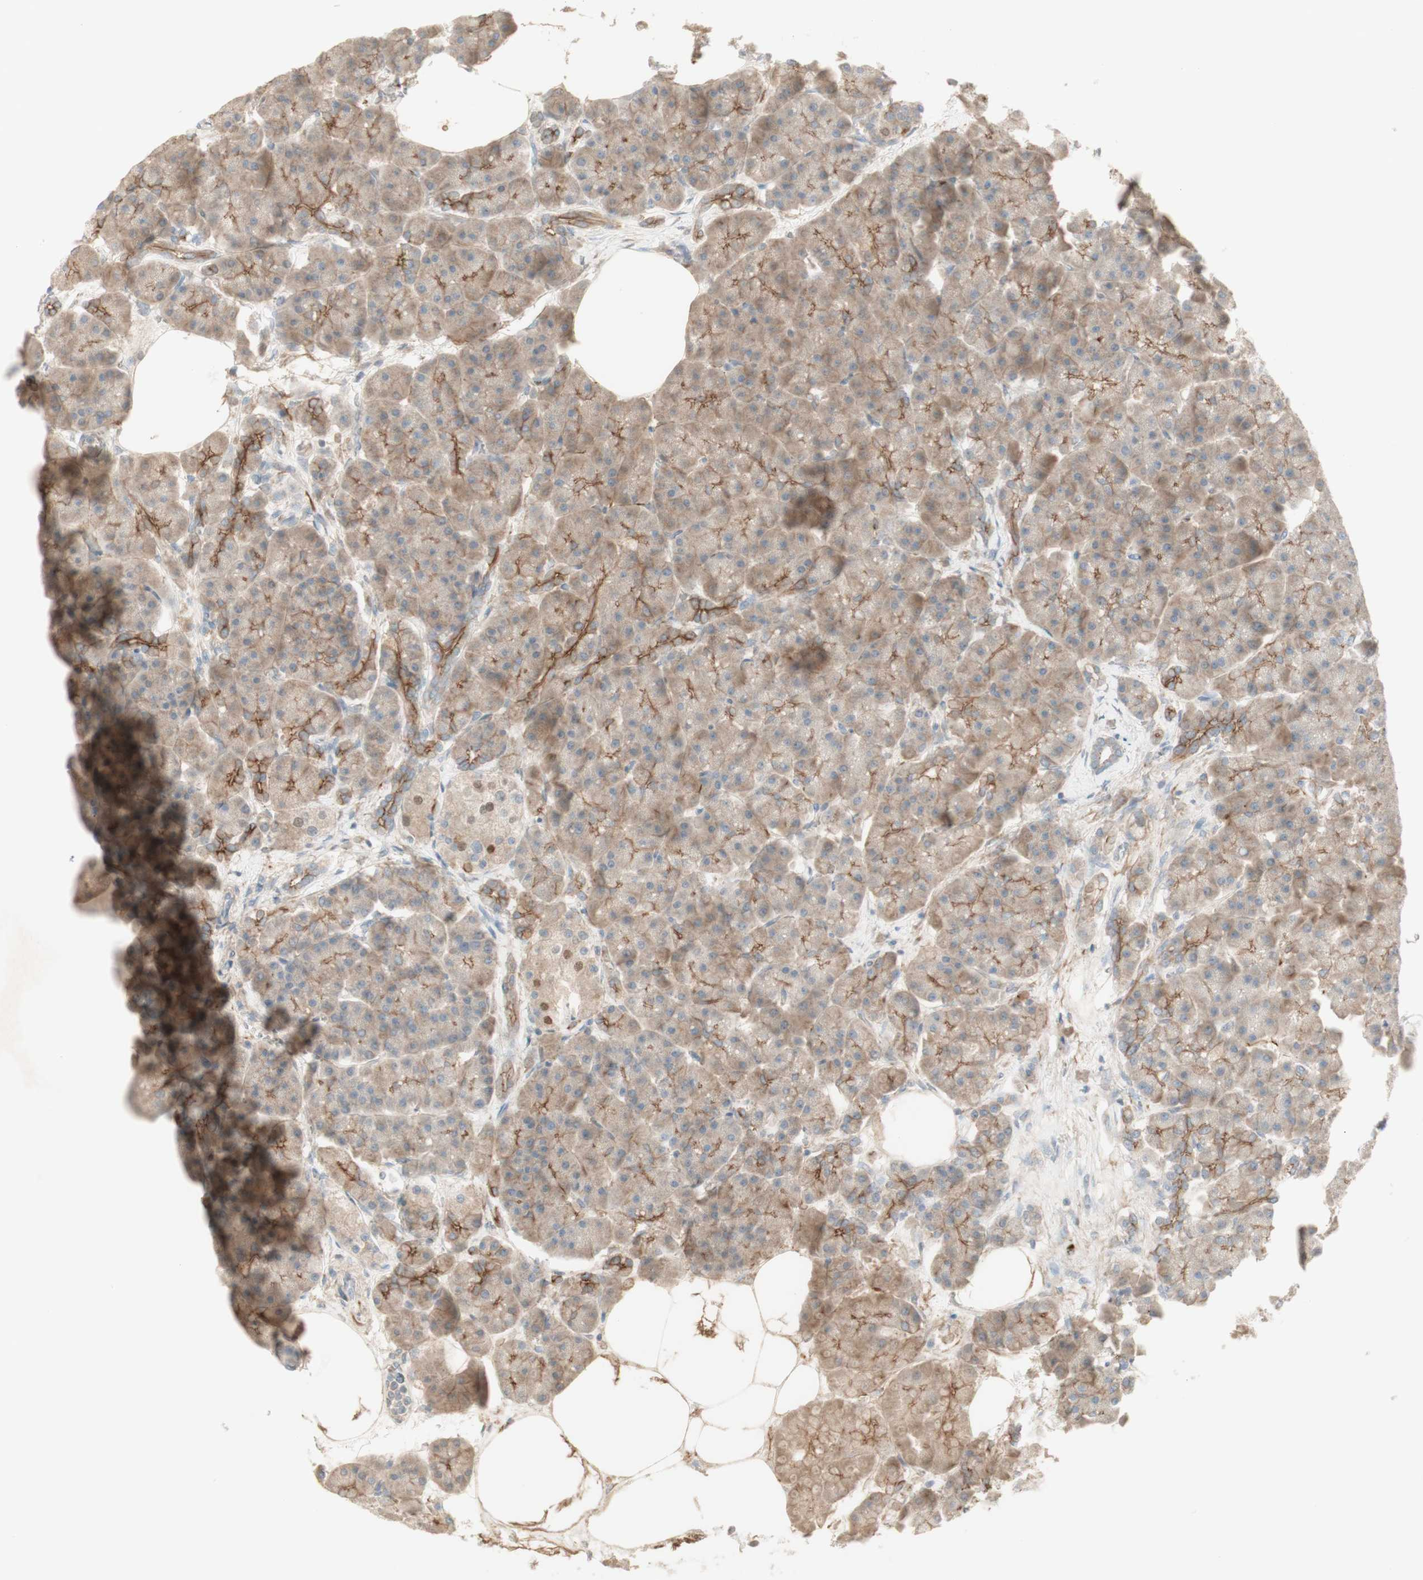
{"staining": {"intensity": "moderate", "quantity": ">75%", "location": "cytoplasmic/membranous"}, "tissue": "pancreas", "cell_type": "Exocrine glandular cells", "image_type": "normal", "snomed": [{"axis": "morphology", "description": "Normal tissue, NOS"}, {"axis": "topography", "description": "Pancreas"}], "caption": "This histopathology image reveals immunohistochemistry (IHC) staining of normal pancreas, with medium moderate cytoplasmic/membranous positivity in approximately >75% of exocrine glandular cells.", "gene": "PTGER4", "patient": {"sex": "female", "age": 70}}